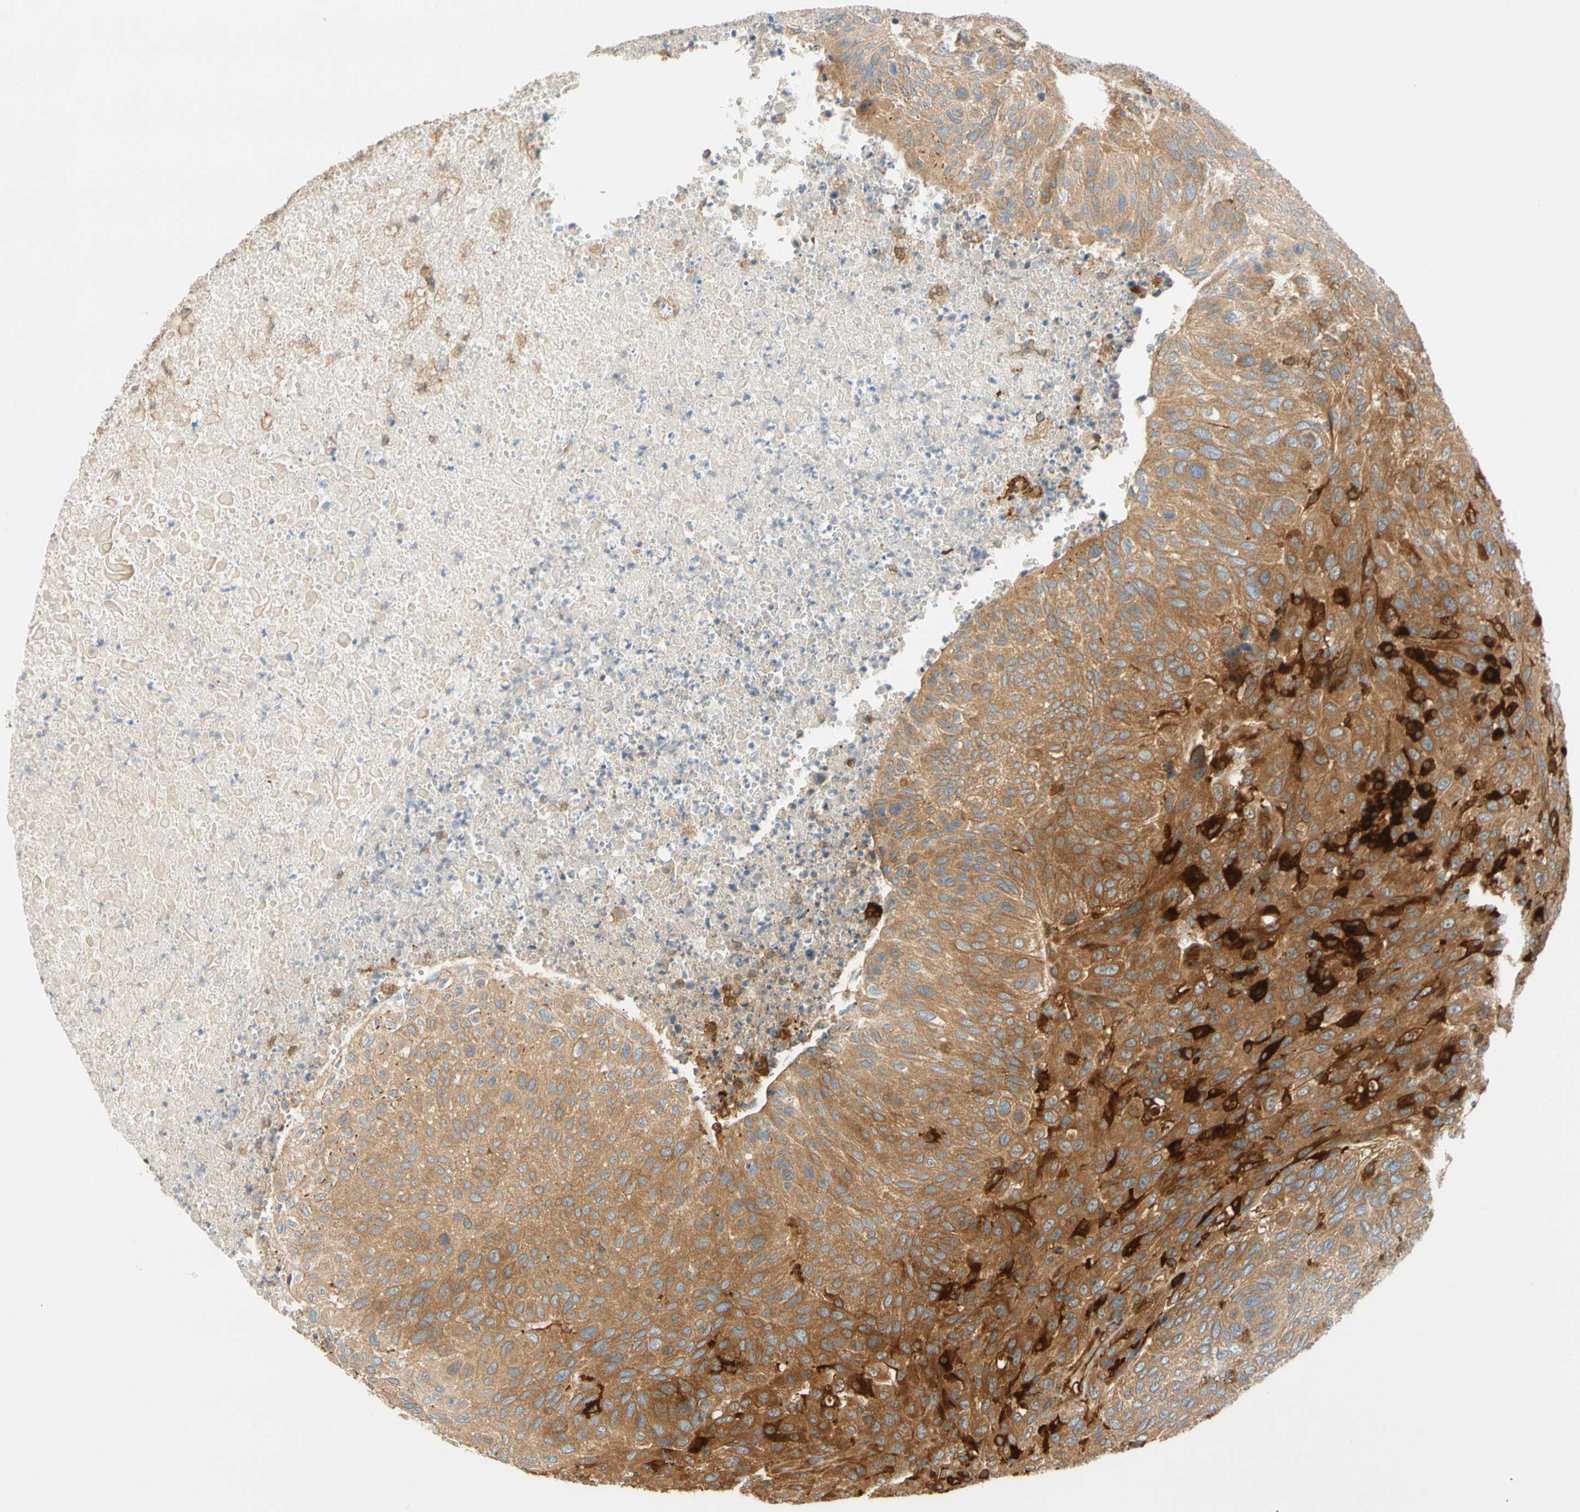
{"staining": {"intensity": "moderate", "quantity": ">75%", "location": "cytoplasmic/membranous"}, "tissue": "urothelial cancer", "cell_type": "Tumor cells", "image_type": "cancer", "snomed": [{"axis": "morphology", "description": "Urothelial carcinoma, High grade"}, {"axis": "topography", "description": "Urinary bladder"}], "caption": "High-grade urothelial carcinoma tissue displays moderate cytoplasmic/membranous staining in about >75% of tumor cells, visualized by immunohistochemistry.", "gene": "PARP14", "patient": {"sex": "male", "age": 66}}